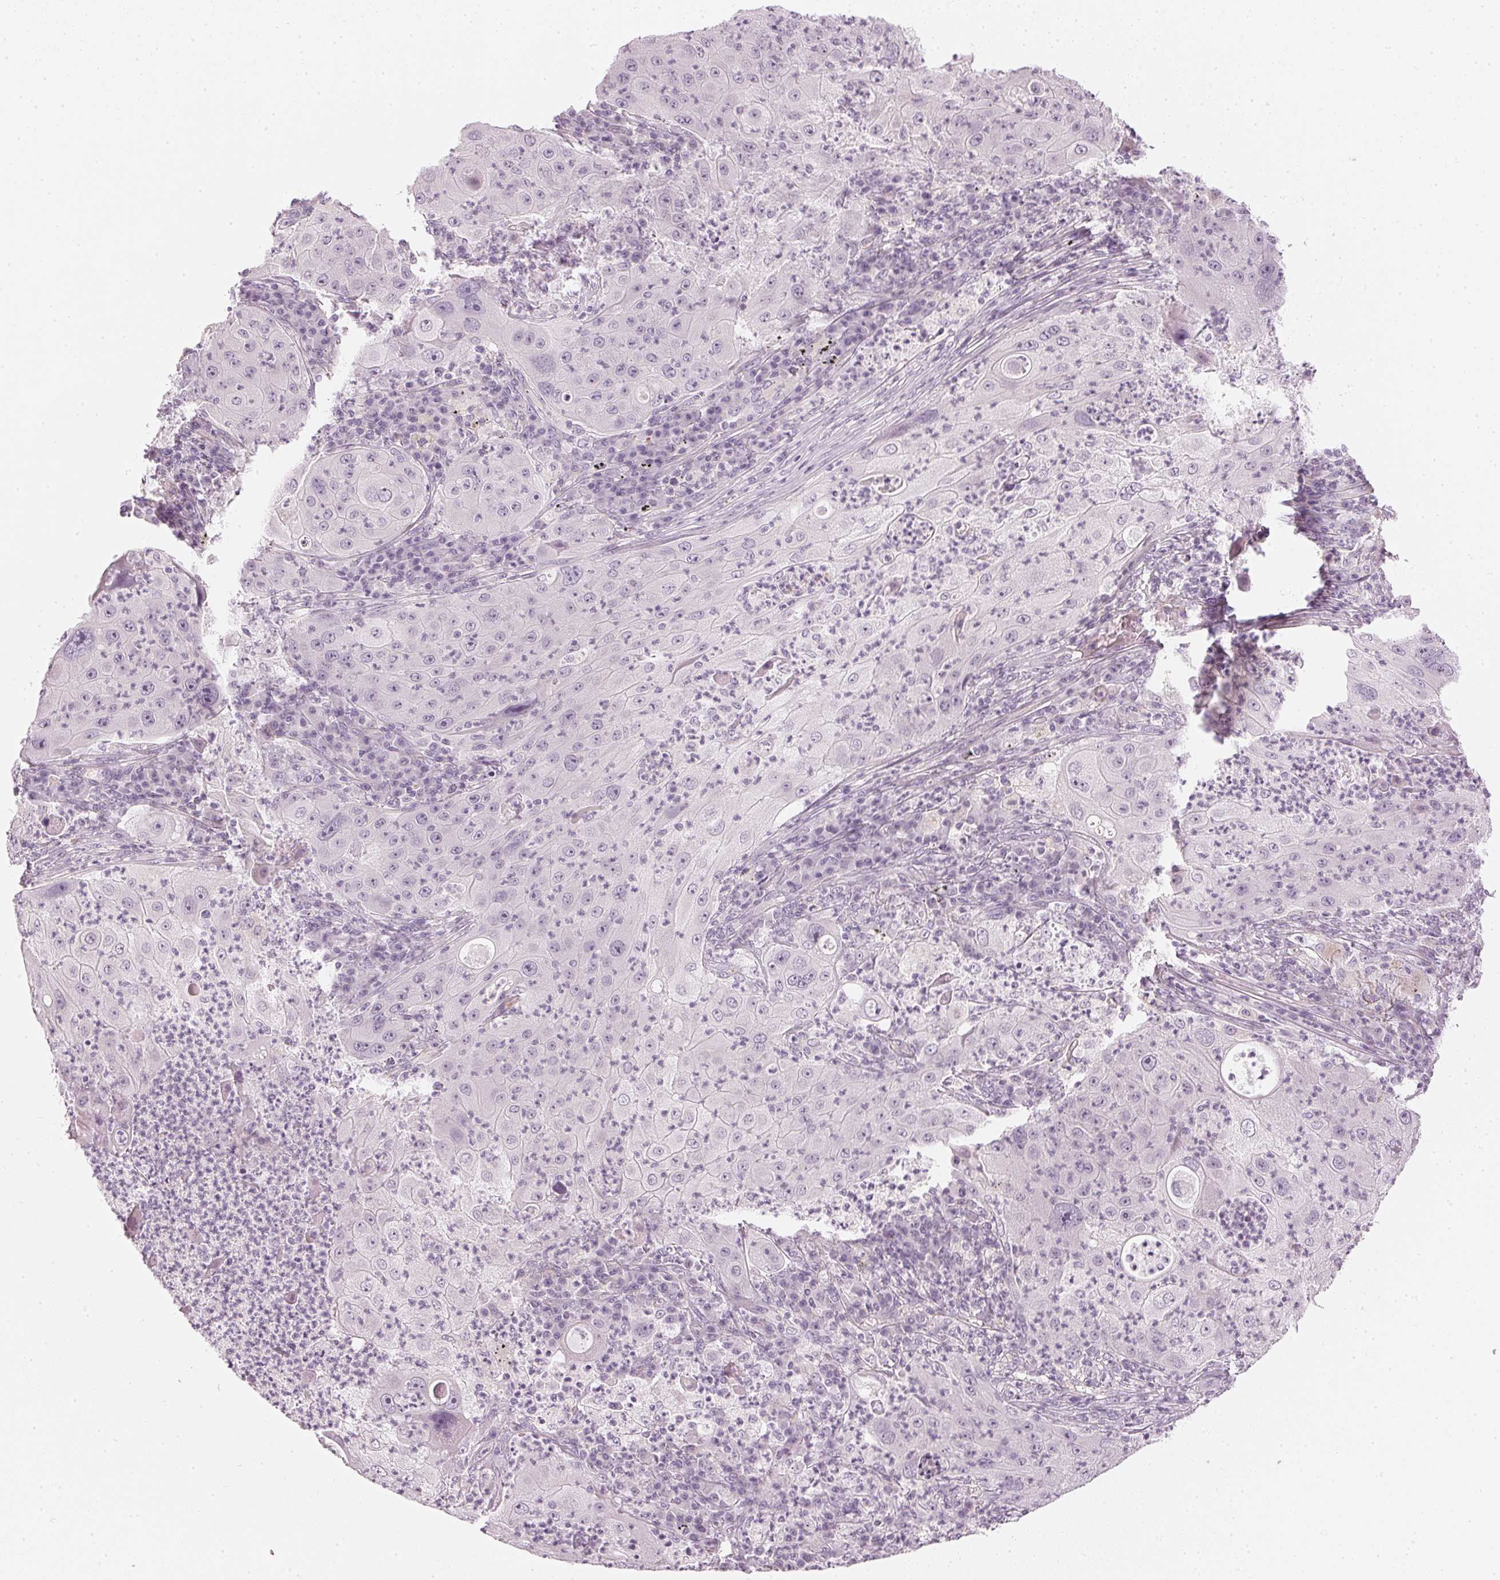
{"staining": {"intensity": "negative", "quantity": "none", "location": "none"}, "tissue": "lung cancer", "cell_type": "Tumor cells", "image_type": "cancer", "snomed": [{"axis": "morphology", "description": "Squamous cell carcinoma, NOS"}, {"axis": "topography", "description": "Lung"}], "caption": "There is no significant positivity in tumor cells of lung cancer (squamous cell carcinoma).", "gene": "APLP1", "patient": {"sex": "female", "age": 59}}